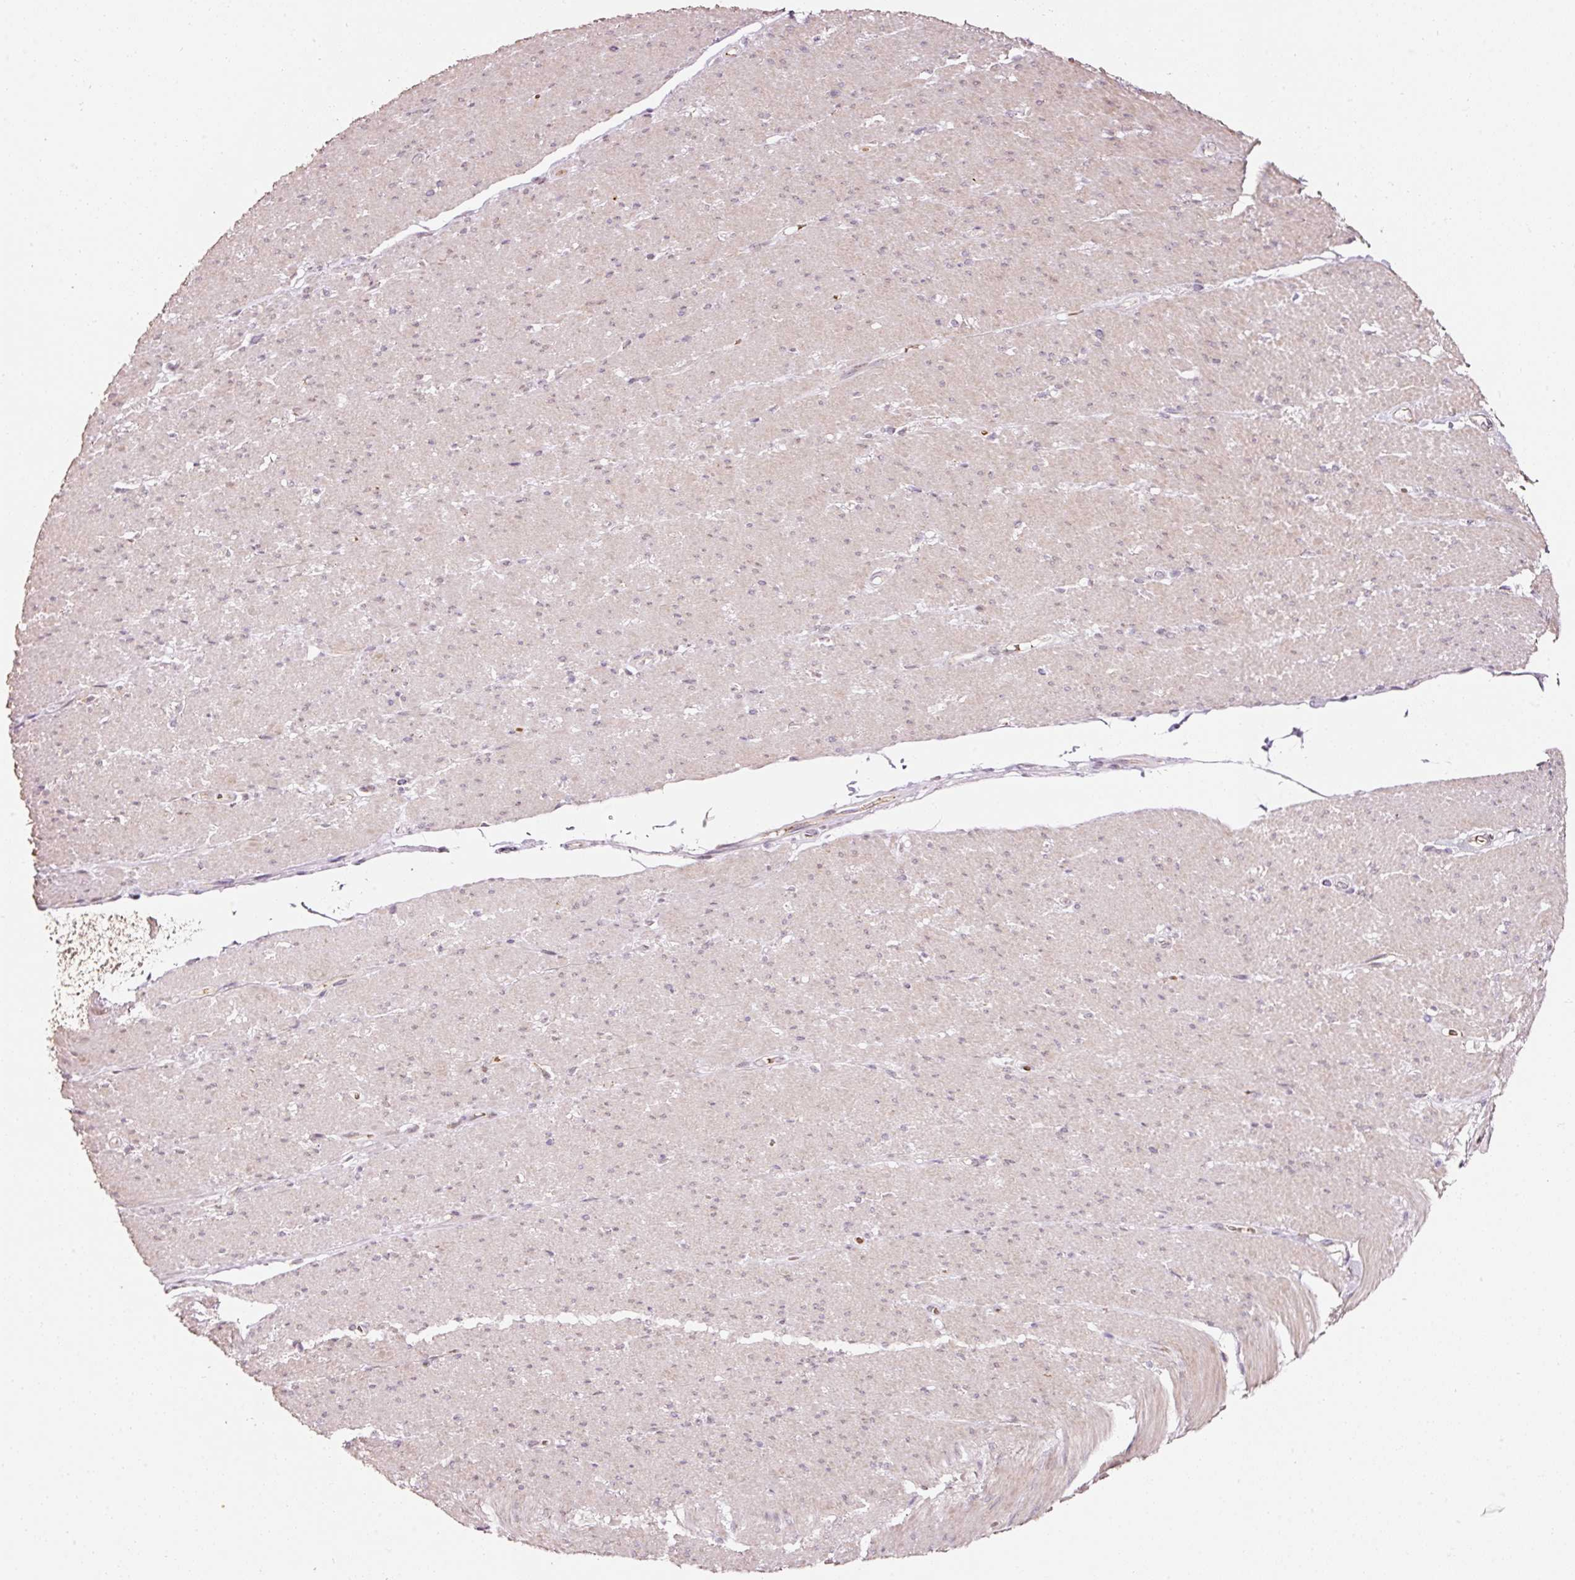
{"staining": {"intensity": "negative", "quantity": "none", "location": "none"}, "tissue": "smooth muscle", "cell_type": "Smooth muscle cells", "image_type": "normal", "snomed": [{"axis": "morphology", "description": "Normal tissue, NOS"}, {"axis": "topography", "description": "Smooth muscle"}, {"axis": "topography", "description": "Rectum"}], "caption": "High power microscopy photomicrograph of an IHC photomicrograph of unremarkable smooth muscle, revealing no significant positivity in smooth muscle cells. (DAB immunohistochemistry (IHC), high magnification).", "gene": "ZNF460", "patient": {"sex": "male", "age": 53}}